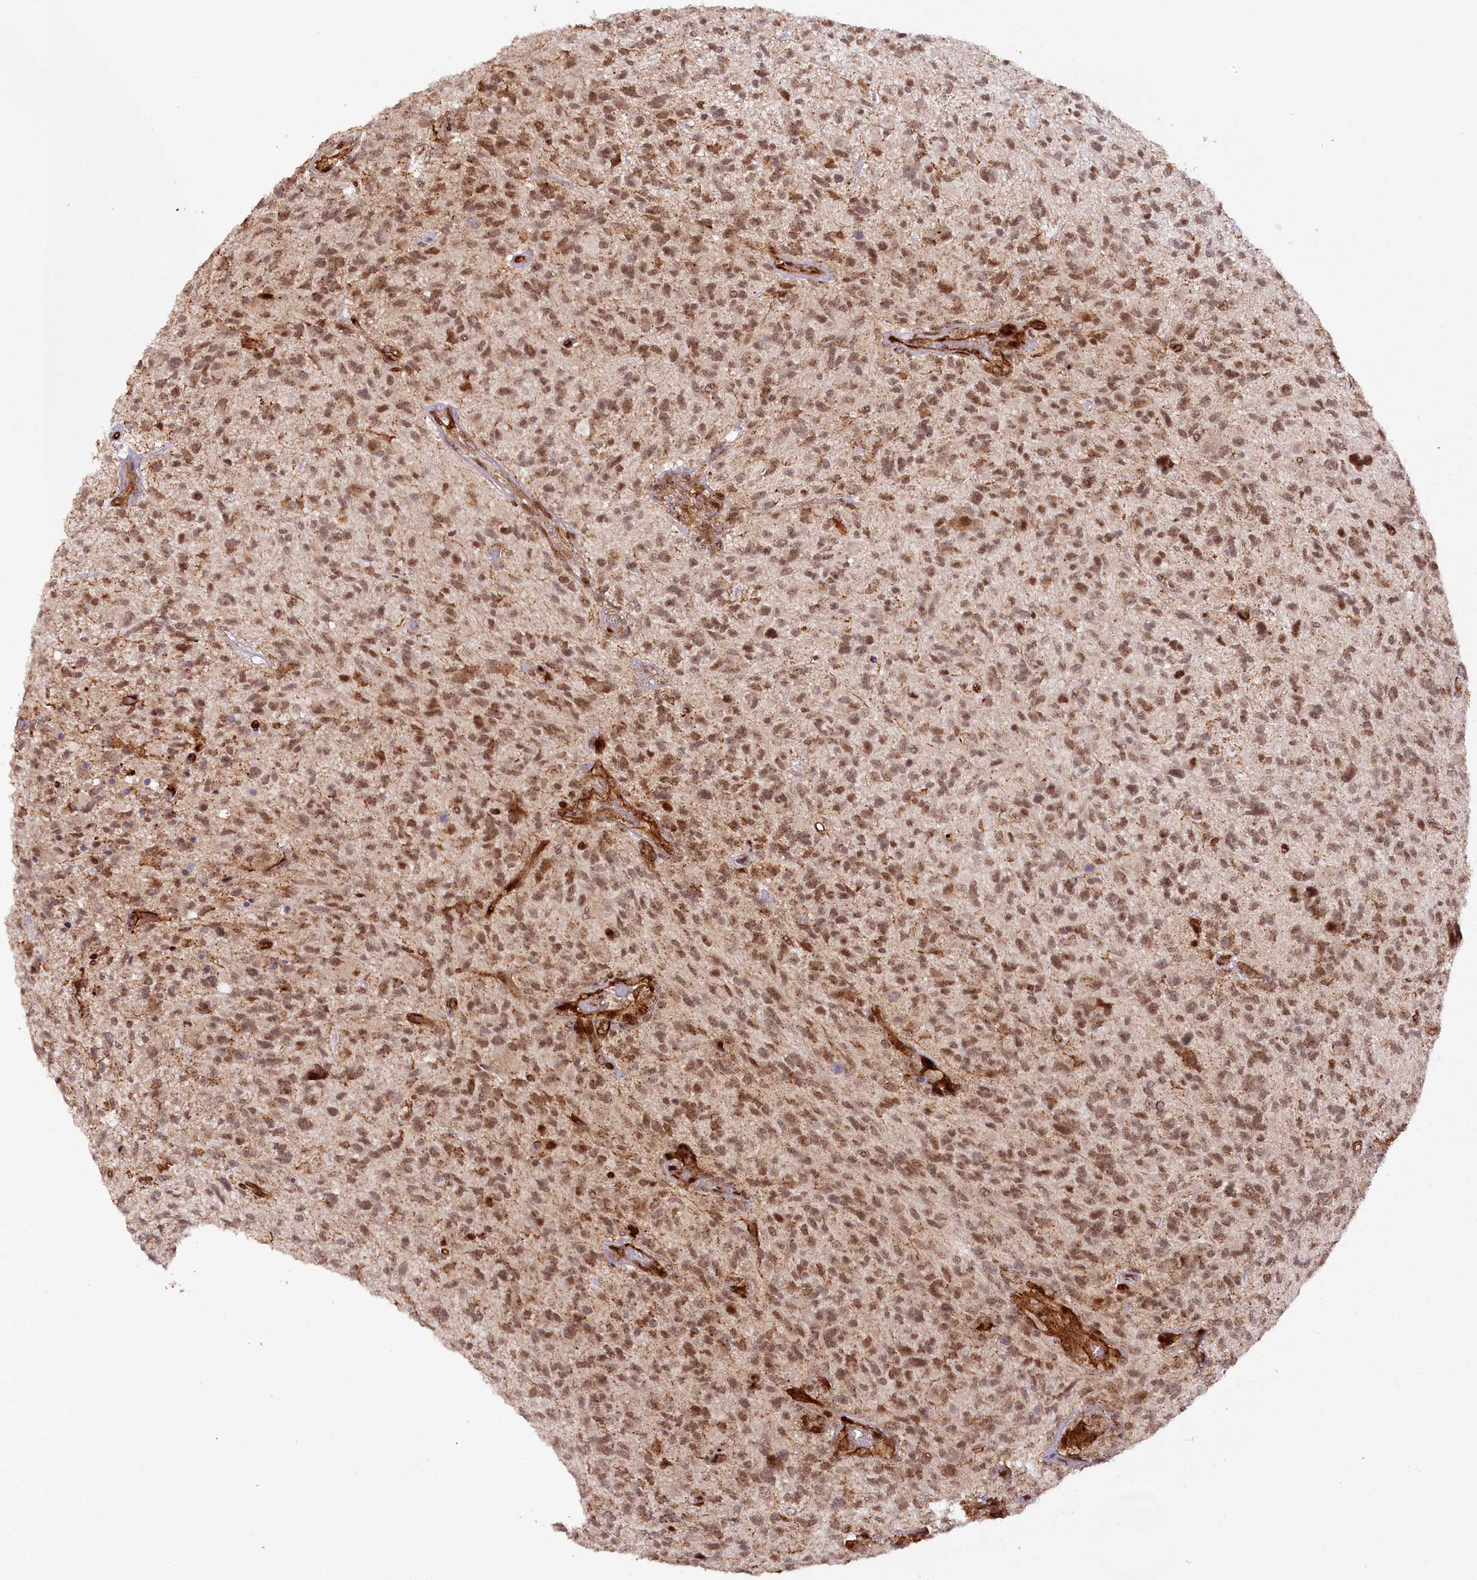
{"staining": {"intensity": "moderate", "quantity": ">75%", "location": "cytoplasmic/membranous,nuclear"}, "tissue": "glioma", "cell_type": "Tumor cells", "image_type": "cancer", "snomed": [{"axis": "morphology", "description": "Glioma, malignant, High grade"}, {"axis": "topography", "description": "Brain"}], "caption": "A brown stain highlights moderate cytoplasmic/membranous and nuclear staining of a protein in glioma tumor cells. Immunohistochemistry (ihc) stains the protein in brown and the nuclei are stained blue.", "gene": "COPG1", "patient": {"sex": "male", "age": 47}}